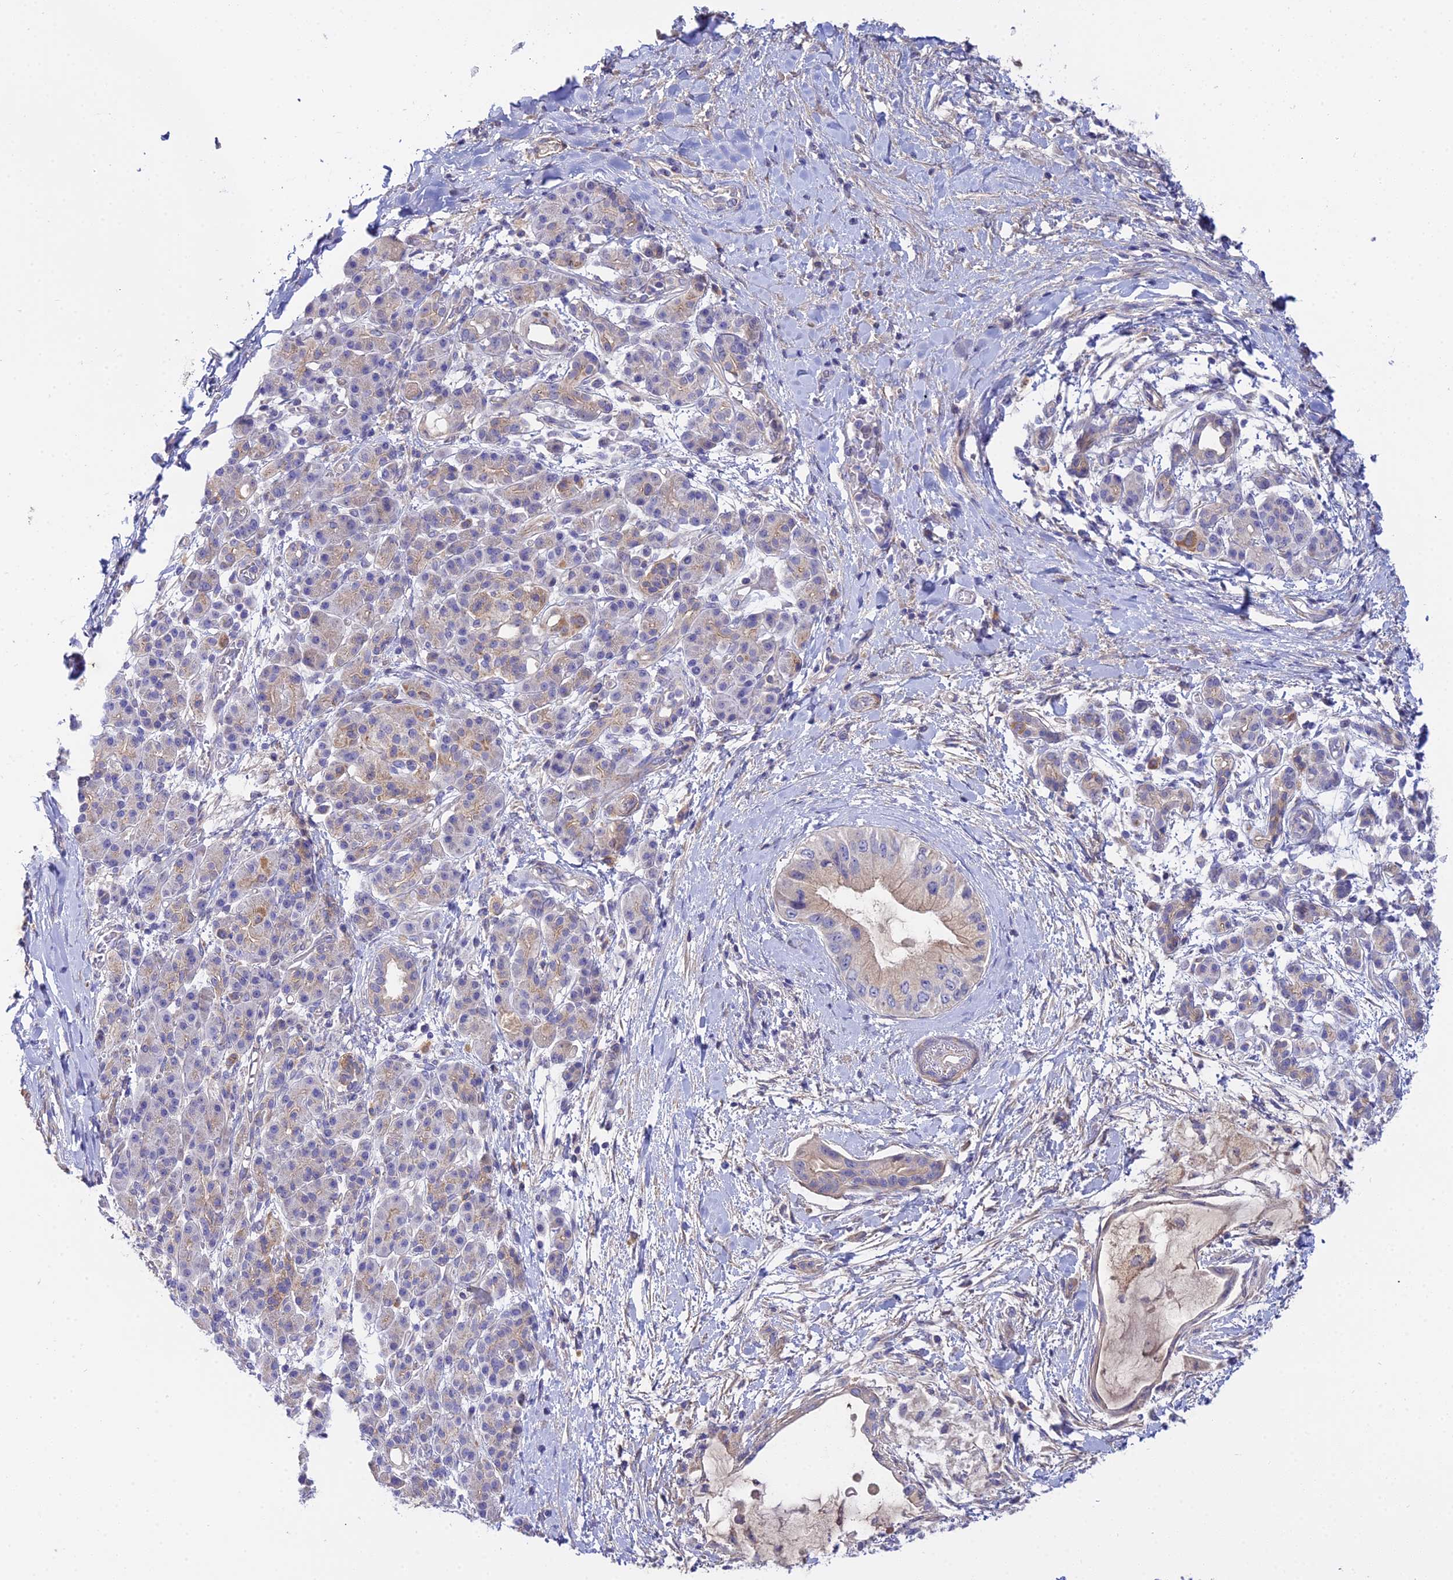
{"staining": {"intensity": "weak", "quantity": "25%-75%", "location": "cytoplasmic/membranous"}, "tissue": "pancreatic cancer", "cell_type": "Tumor cells", "image_type": "cancer", "snomed": [{"axis": "morphology", "description": "Adenocarcinoma, NOS"}, {"axis": "topography", "description": "Pancreas"}], "caption": "Protein staining of pancreatic cancer tissue shows weak cytoplasmic/membranous positivity in approximately 25%-75% of tumor cells.", "gene": "ACOT2", "patient": {"sex": "male", "age": 48}}